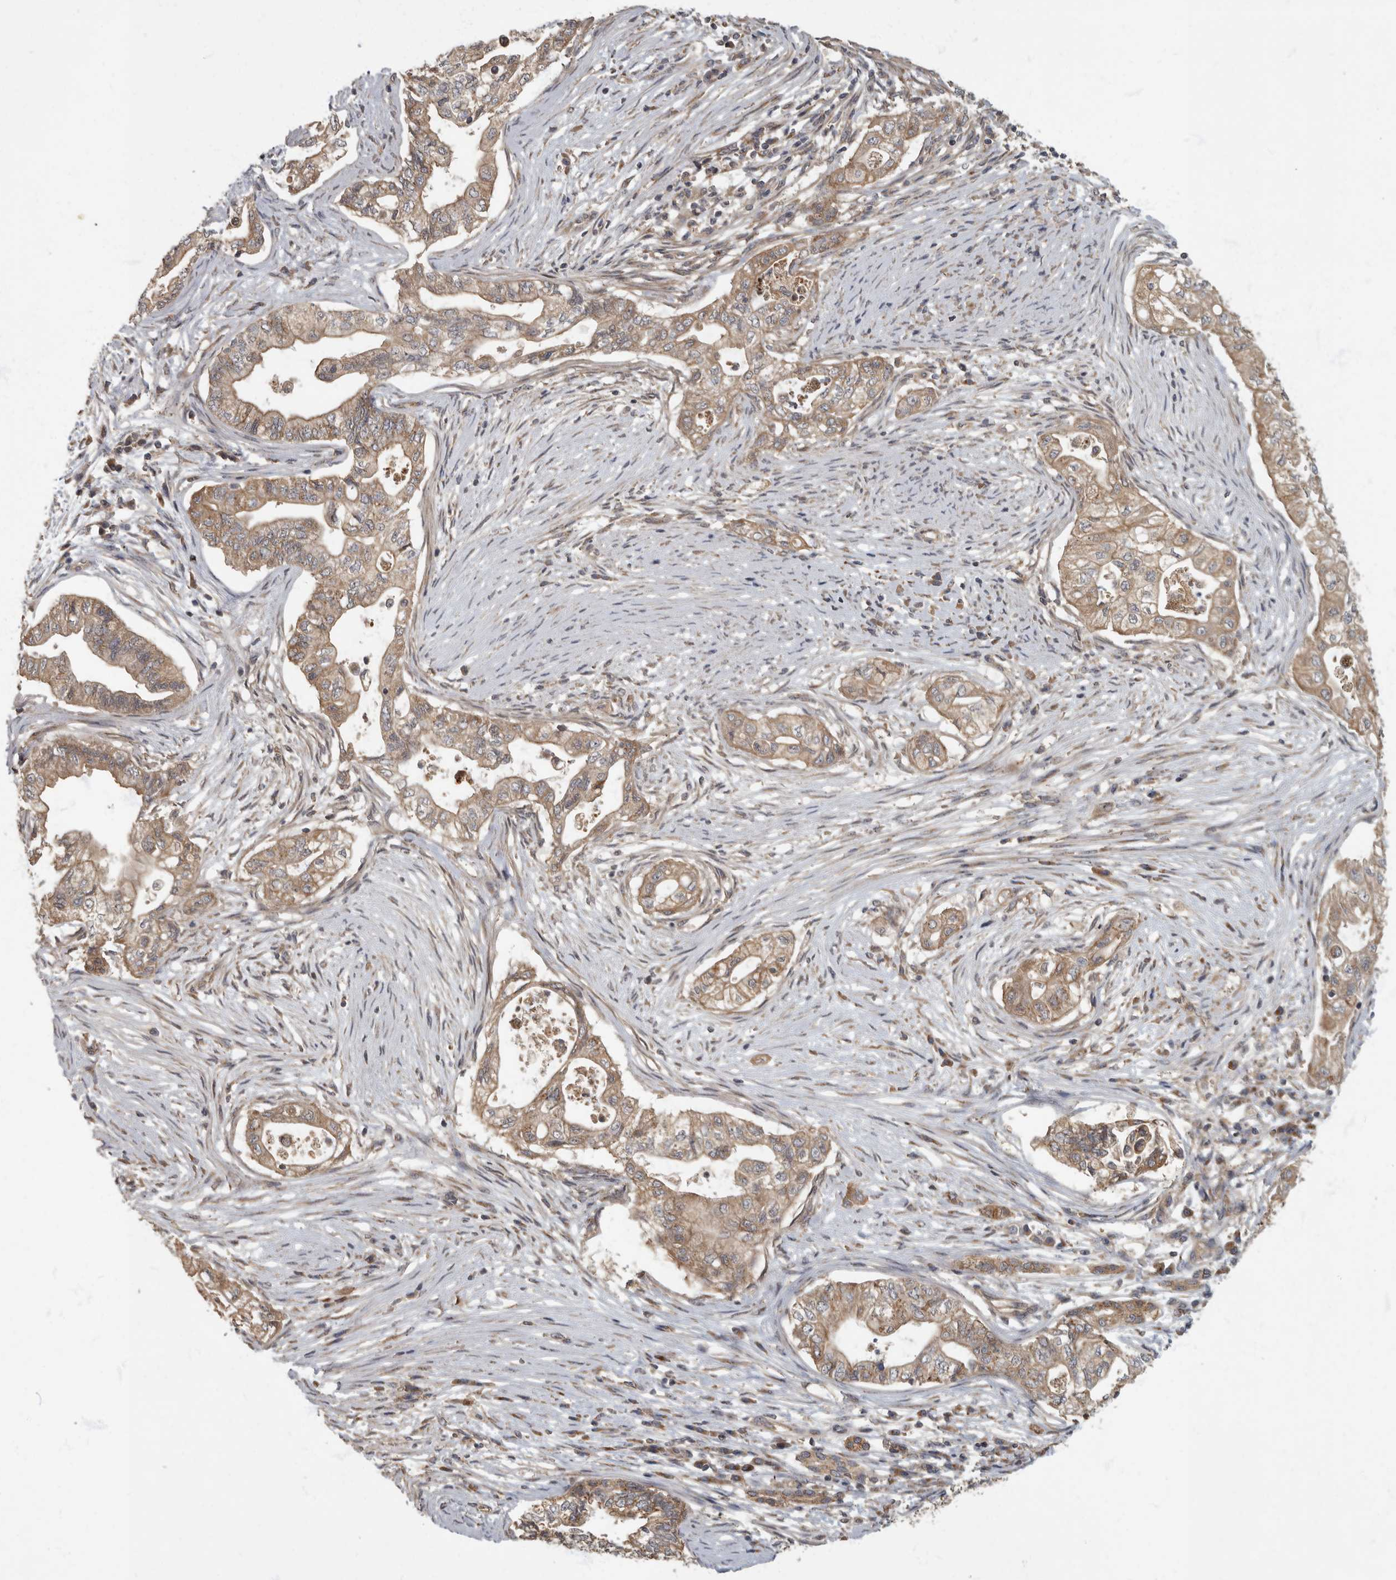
{"staining": {"intensity": "moderate", "quantity": ">75%", "location": "cytoplasmic/membranous"}, "tissue": "pancreatic cancer", "cell_type": "Tumor cells", "image_type": "cancer", "snomed": [{"axis": "morphology", "description": "Adenocarcinoma, NOS"}, {"axis": "topography", "description": "Pancreas"}], "caption": "Tumor cells exhibit medium levels of moderate cytoplasmic/membranous expression in approximately >75% of cells in pancreatic adenocarcinoma.", "gene": "IQCK", "patient": {"sex": "male", "age": 72}}